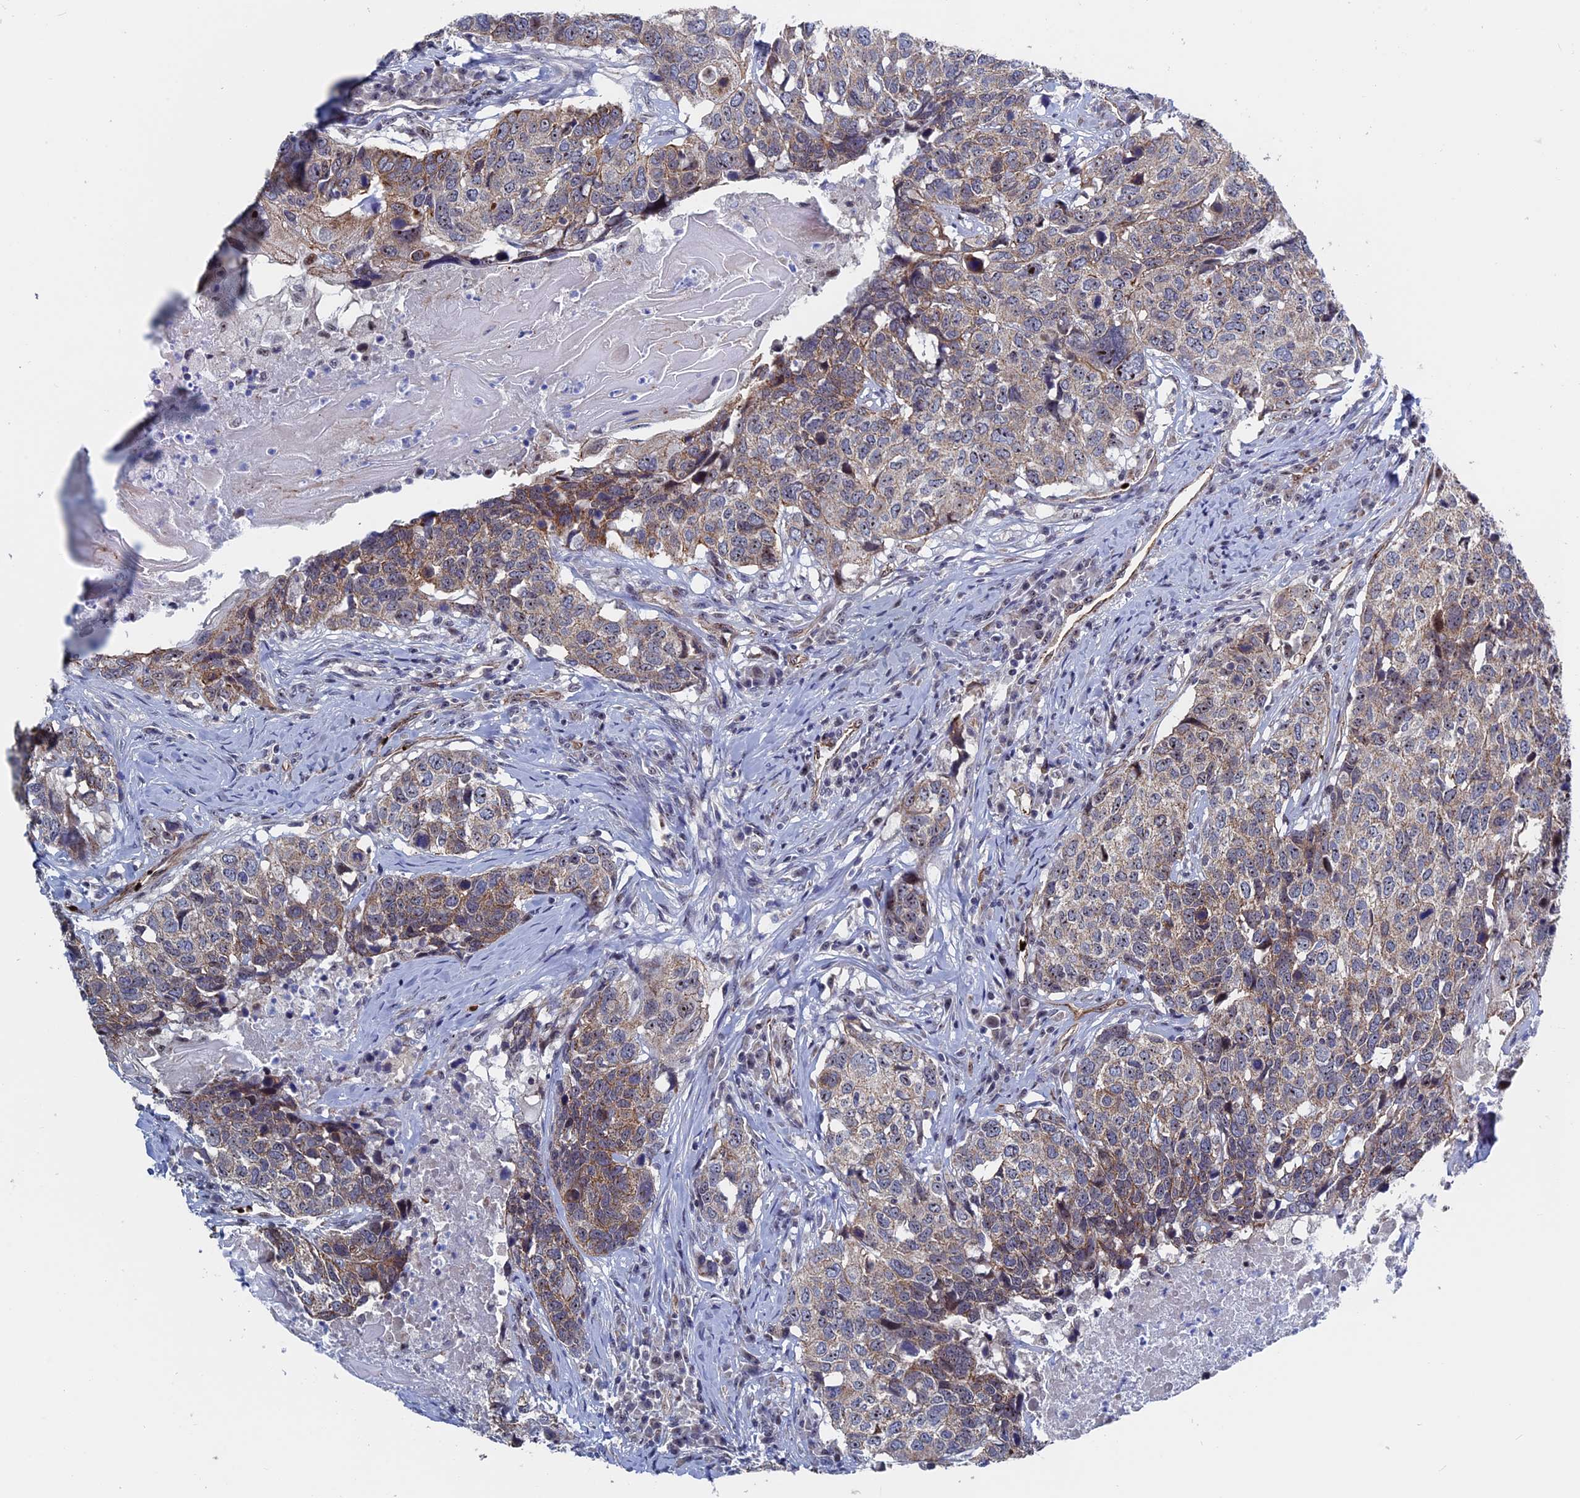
{"staining": {"intensity": "weak", "quantity": ">75%", "location": "cytoplasmic/membranous"}, "tissue": "head and neck cancer", "cell_type": "Tumor cells", "image_type": "cancer", "snomed": [{"axis": "morphology", "description": "Squamous cell carcinoma, NOS"}, {"axis": "topography", "description": "Head-Neck"}], "caption": "About >75% of tumor cells in head and neck squamous cell carcinoma demonstrate weak cytoplasmic/membranous protein expression as visualized by brown immunohistochemical staining.", "gene": "EXOSC9", "patient": {"sex": "male", "age": 66}}